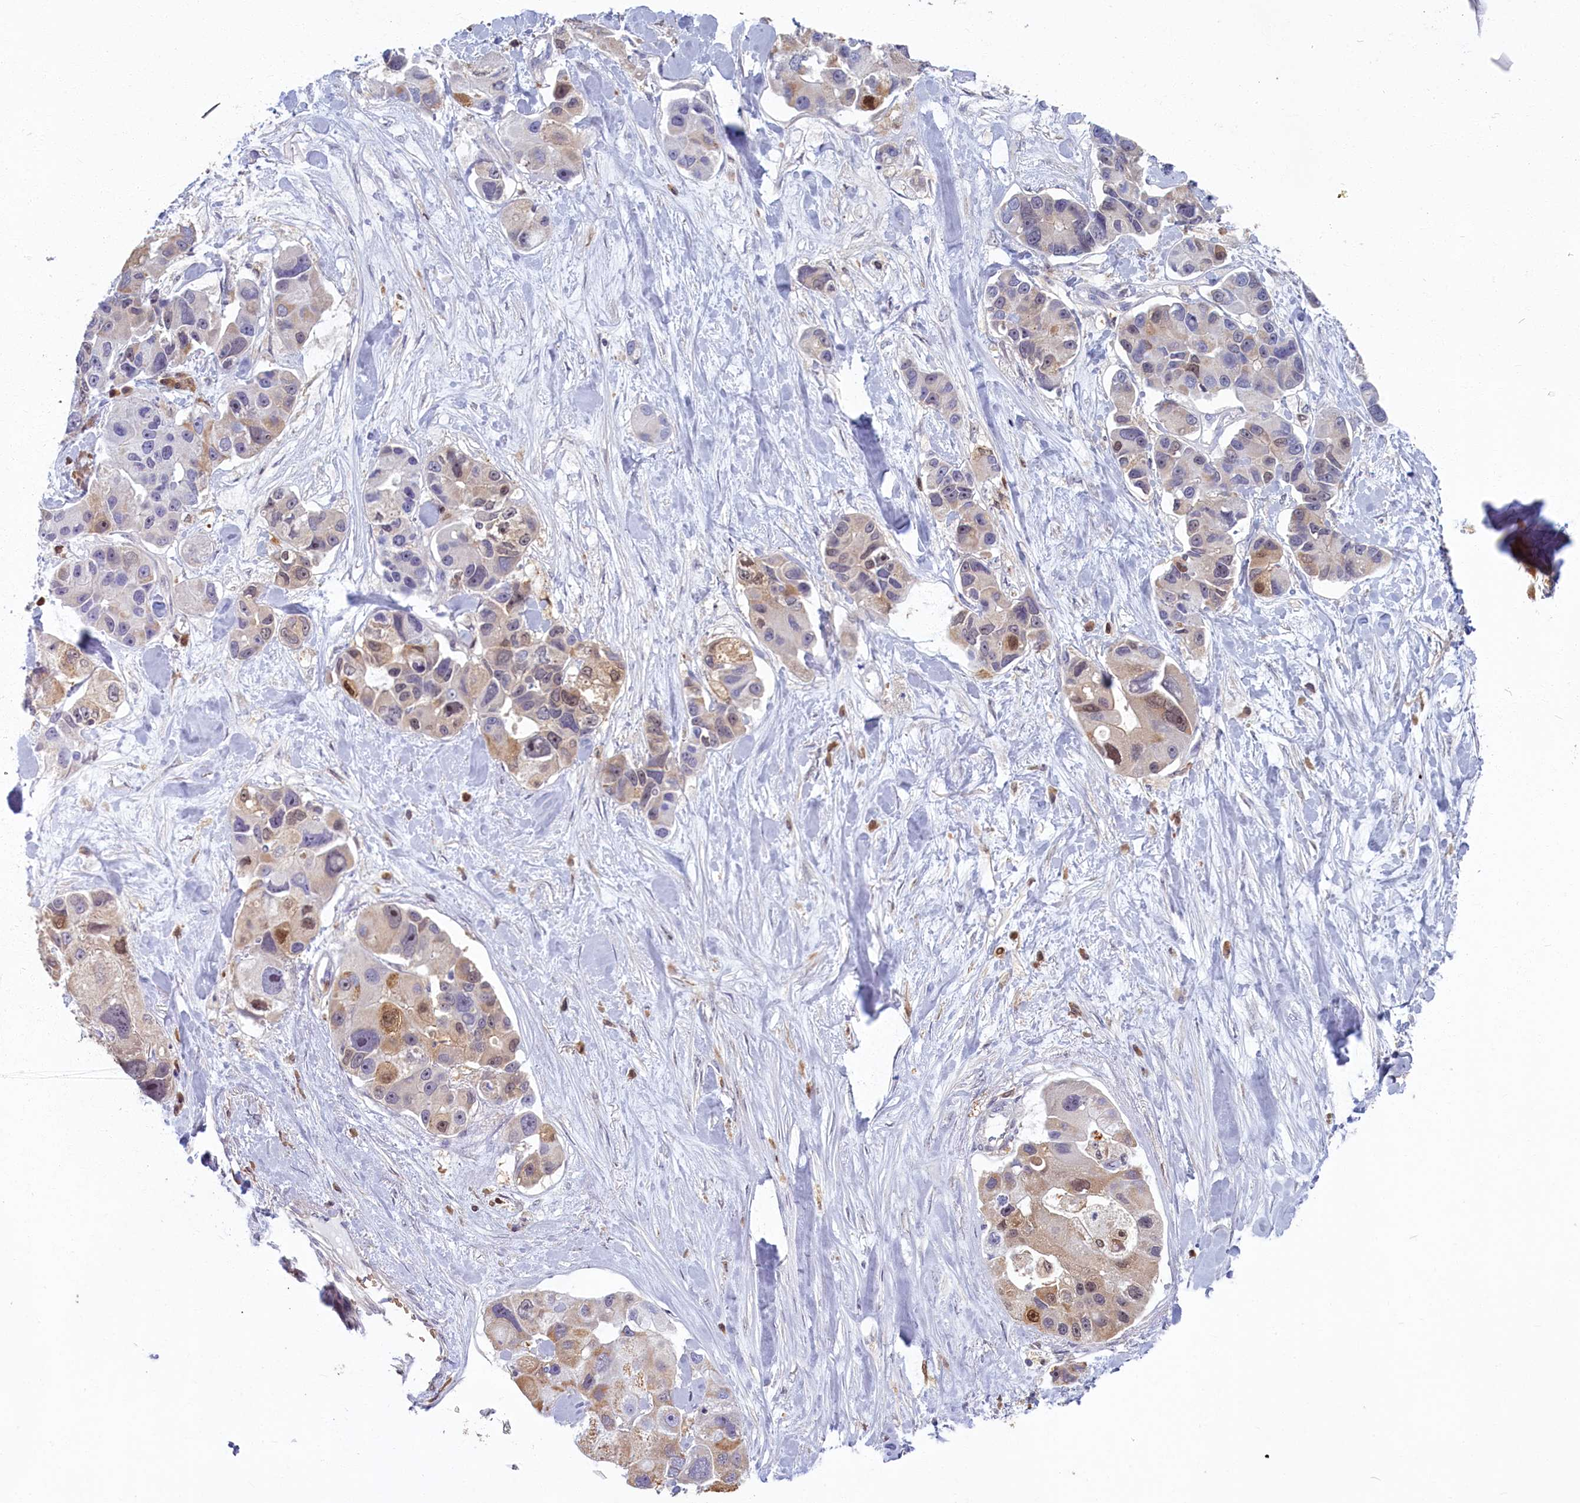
{"staining": {"intensity": "moderate", "quantity": "25%-75%", "location": "cytoplasmic/membranous,nuclear"}, "tissue": "lung cancer", "cell_type": "Tumor cells", "image_type": "cancer", "snomed": [{"axis": "morphology", "description": "Adenocarcinoma, NOS"}, {"axis": "topography", "description": "Lung"}], "caption": "Immunohistochemistry (IHC) photomicrograph of neoplastic tissue: lung cancer (adenocarcinoma) stained using immunohistochemistry displays medium levels of moderate protein expression localized specifically in the cytoplasmic/membranous and nuclear of tumor cells, appearing as a cytoplasmic/membranous and nuclear brown color.", "gene": "BLVRB", "patient": {"sex": "female", "age": 54}}